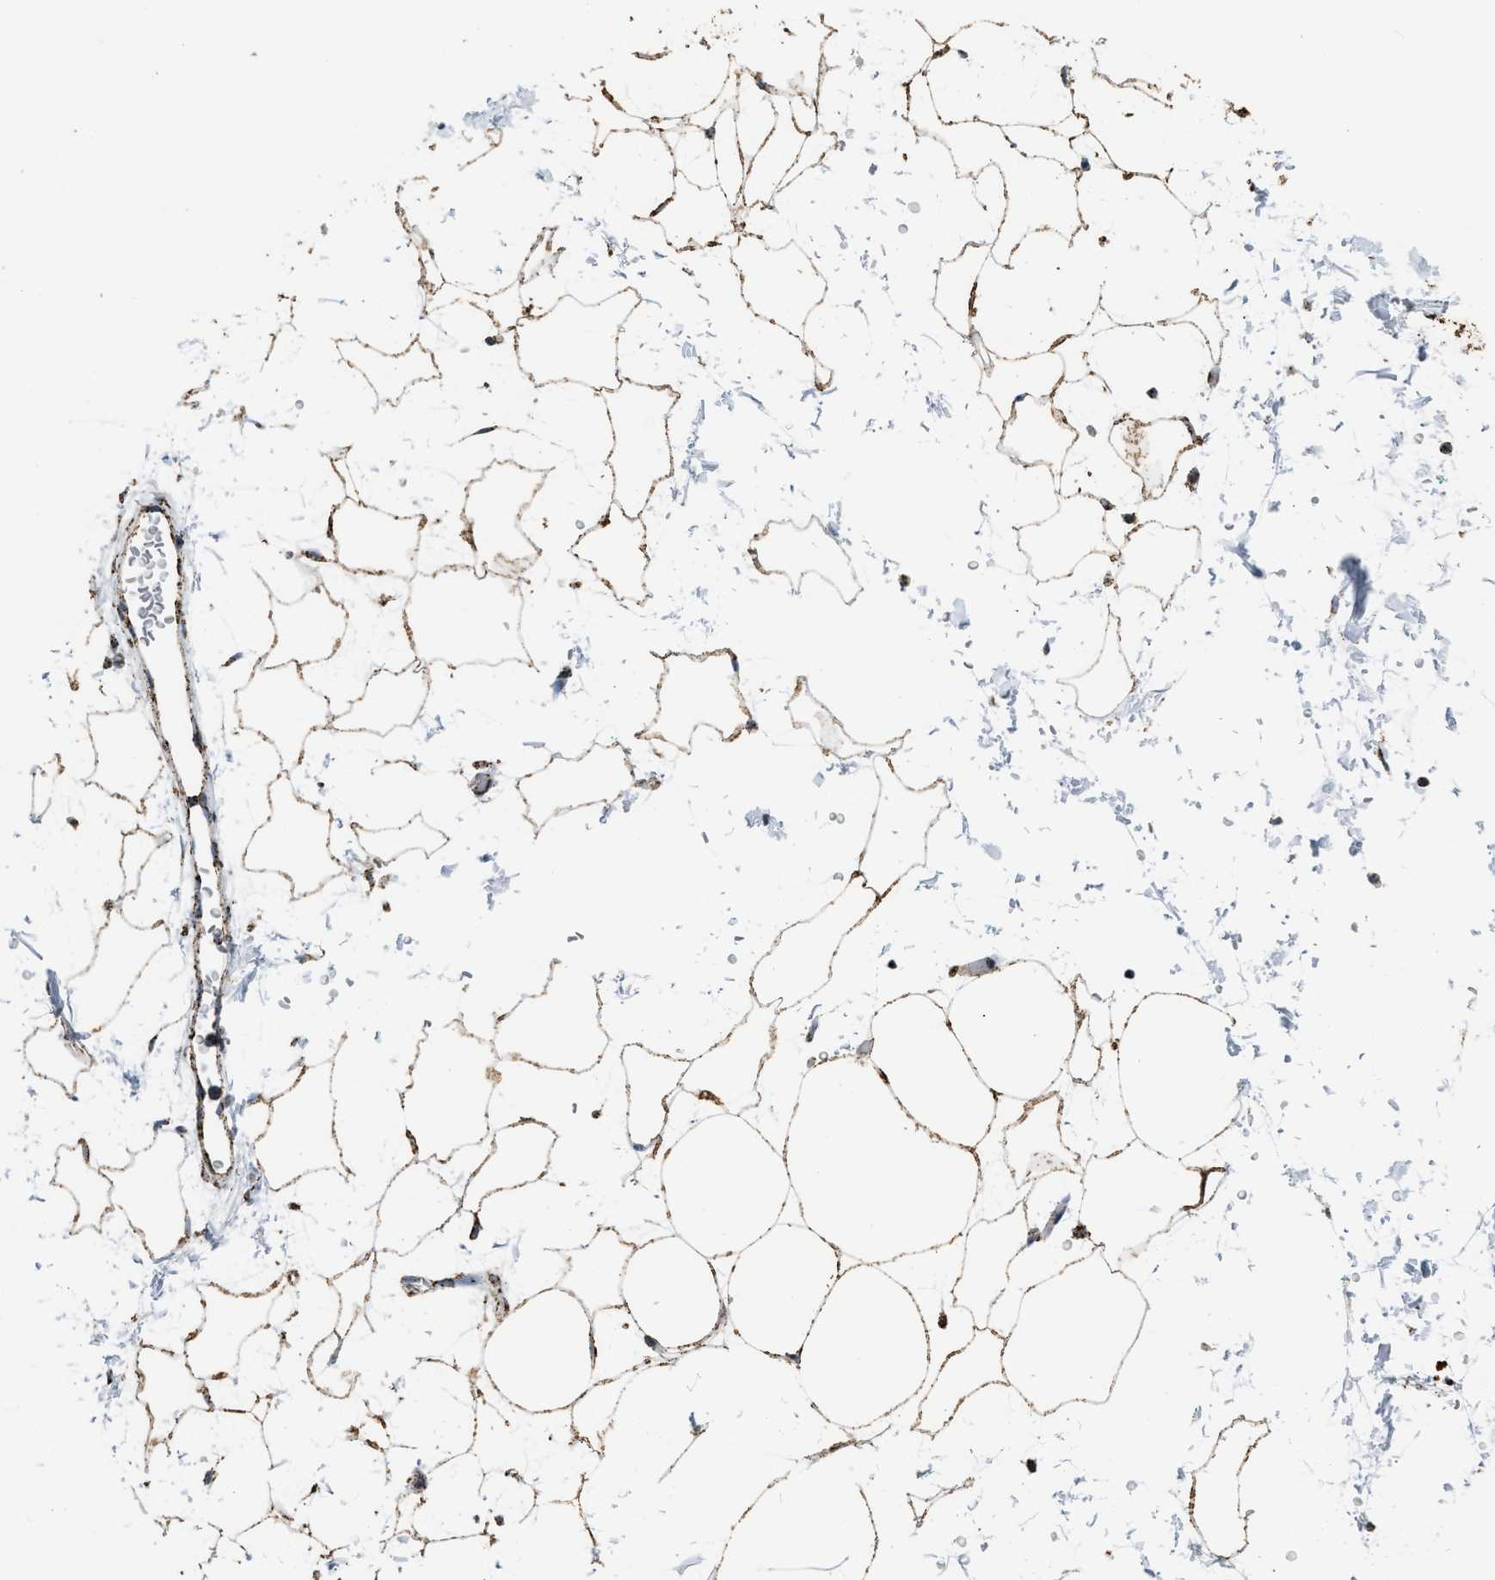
{"staining": {"intensity": "strong", "quantity": ">75%", "location": "cytoplasmic/membranous"}, "tissue": "adipose tissue", "cell_type": "Adipocytes", "image_type": "normal", "snomed": [{"axis": "morphology", "description": "Normal tissue, NOS"}, {"axis": "topography", "description": "Soft tissue"}], "caption": "Protein analysis of unremarkable adipose tissue exhibits strong cytoplasmic/membranous expression in approximately >75% of adipocytes. (Brightfield microscopy of DAB IHC at high magnification).", "gene": "MDH2", "patient": {"sex": "male", "age": 72}}